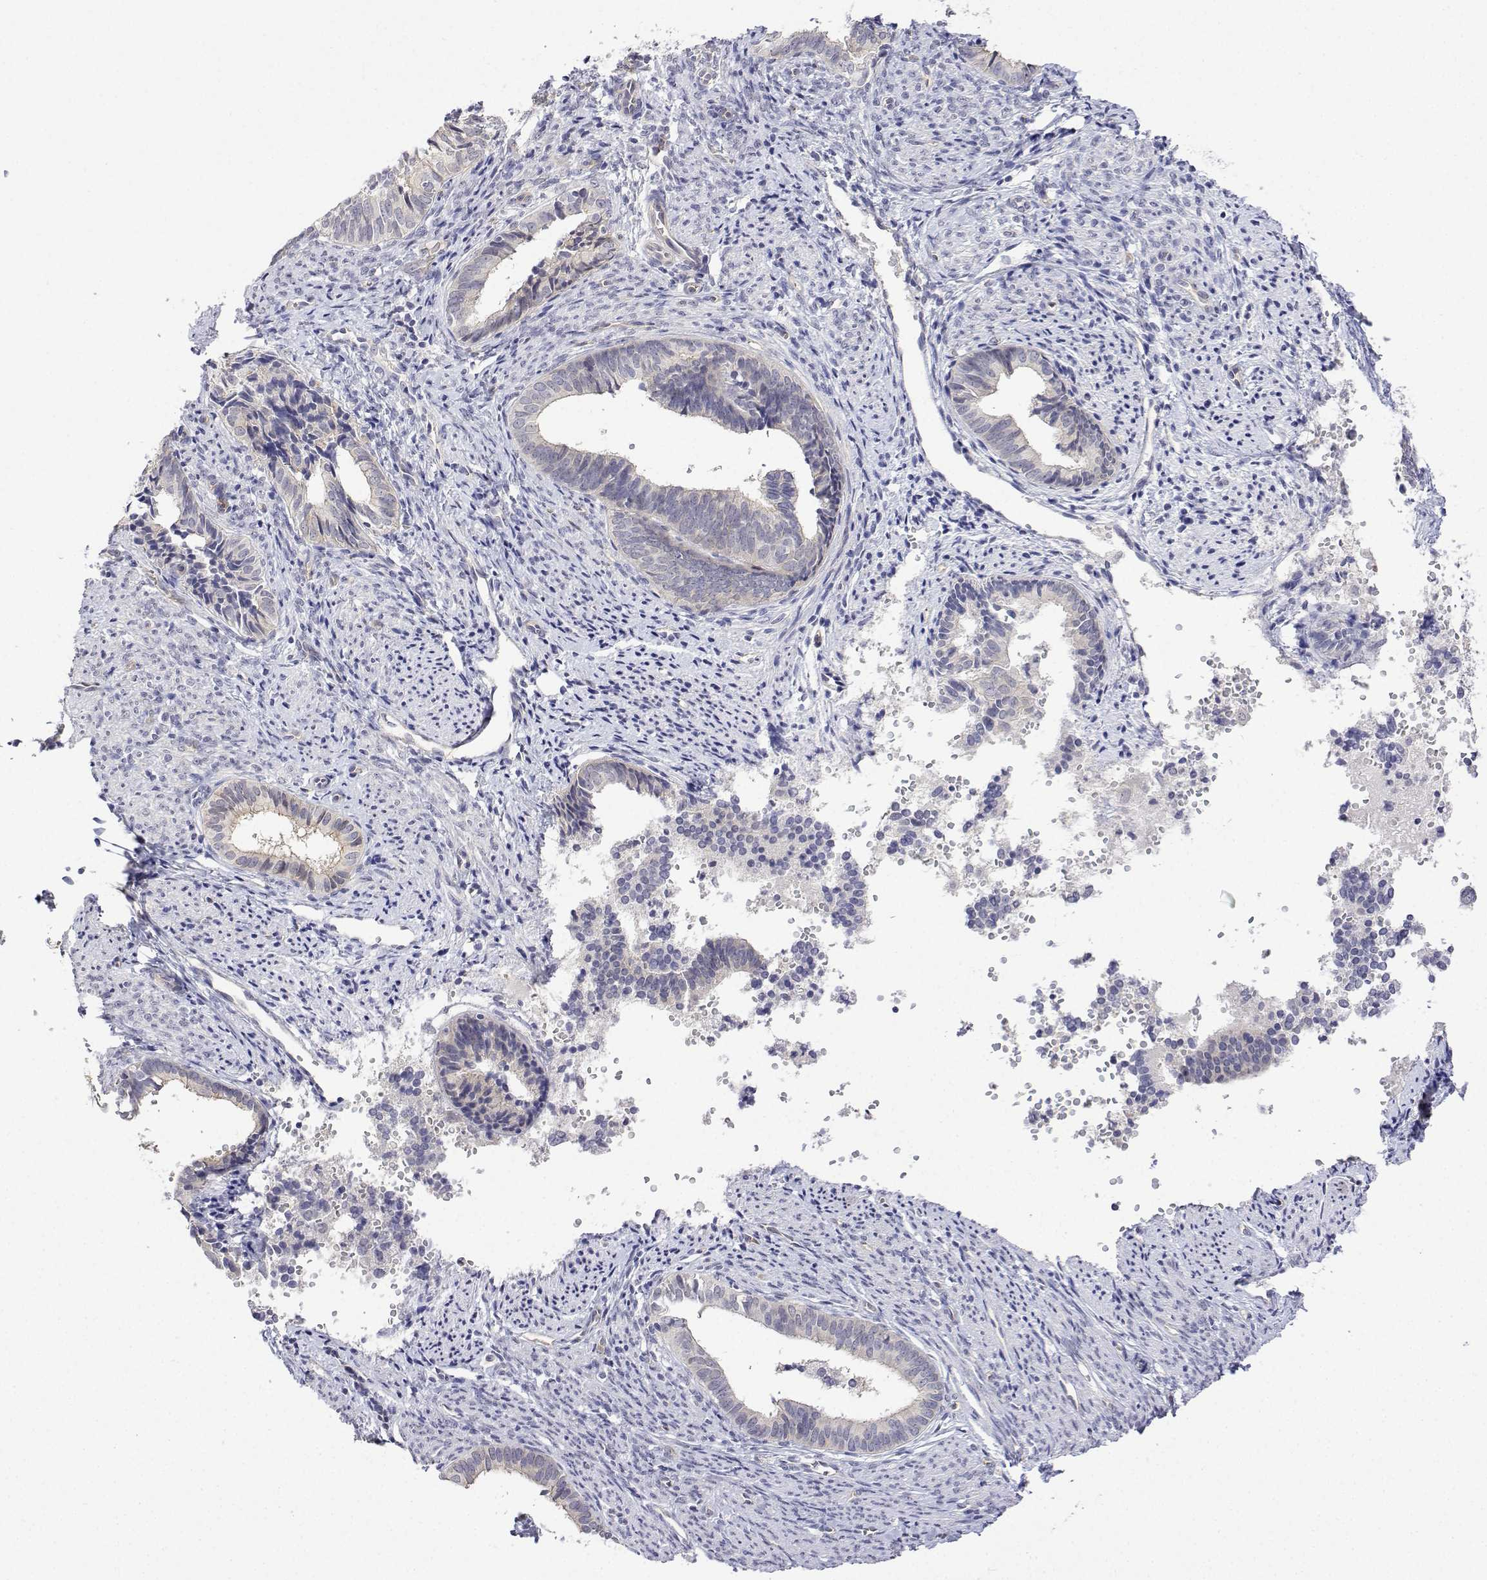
{"staining": {"intensity": "negative", "quantity": "none", "location": "none"}, "tissue": "endometrial cancer", "cell_type": "Tumor cells", "image_type": "cancer", "snomed": [{"axis": "morphology", "description": "Adenocarcinoma, NOS"}, {"axis": "topography", "description": "Endometrium"}], "caption": "This is an IHC histopathology image of human endometrial cancer. There is no staining in tumor cells.", "gene": "PLCB1", "patient": {"sex": "female", "age": 75}}